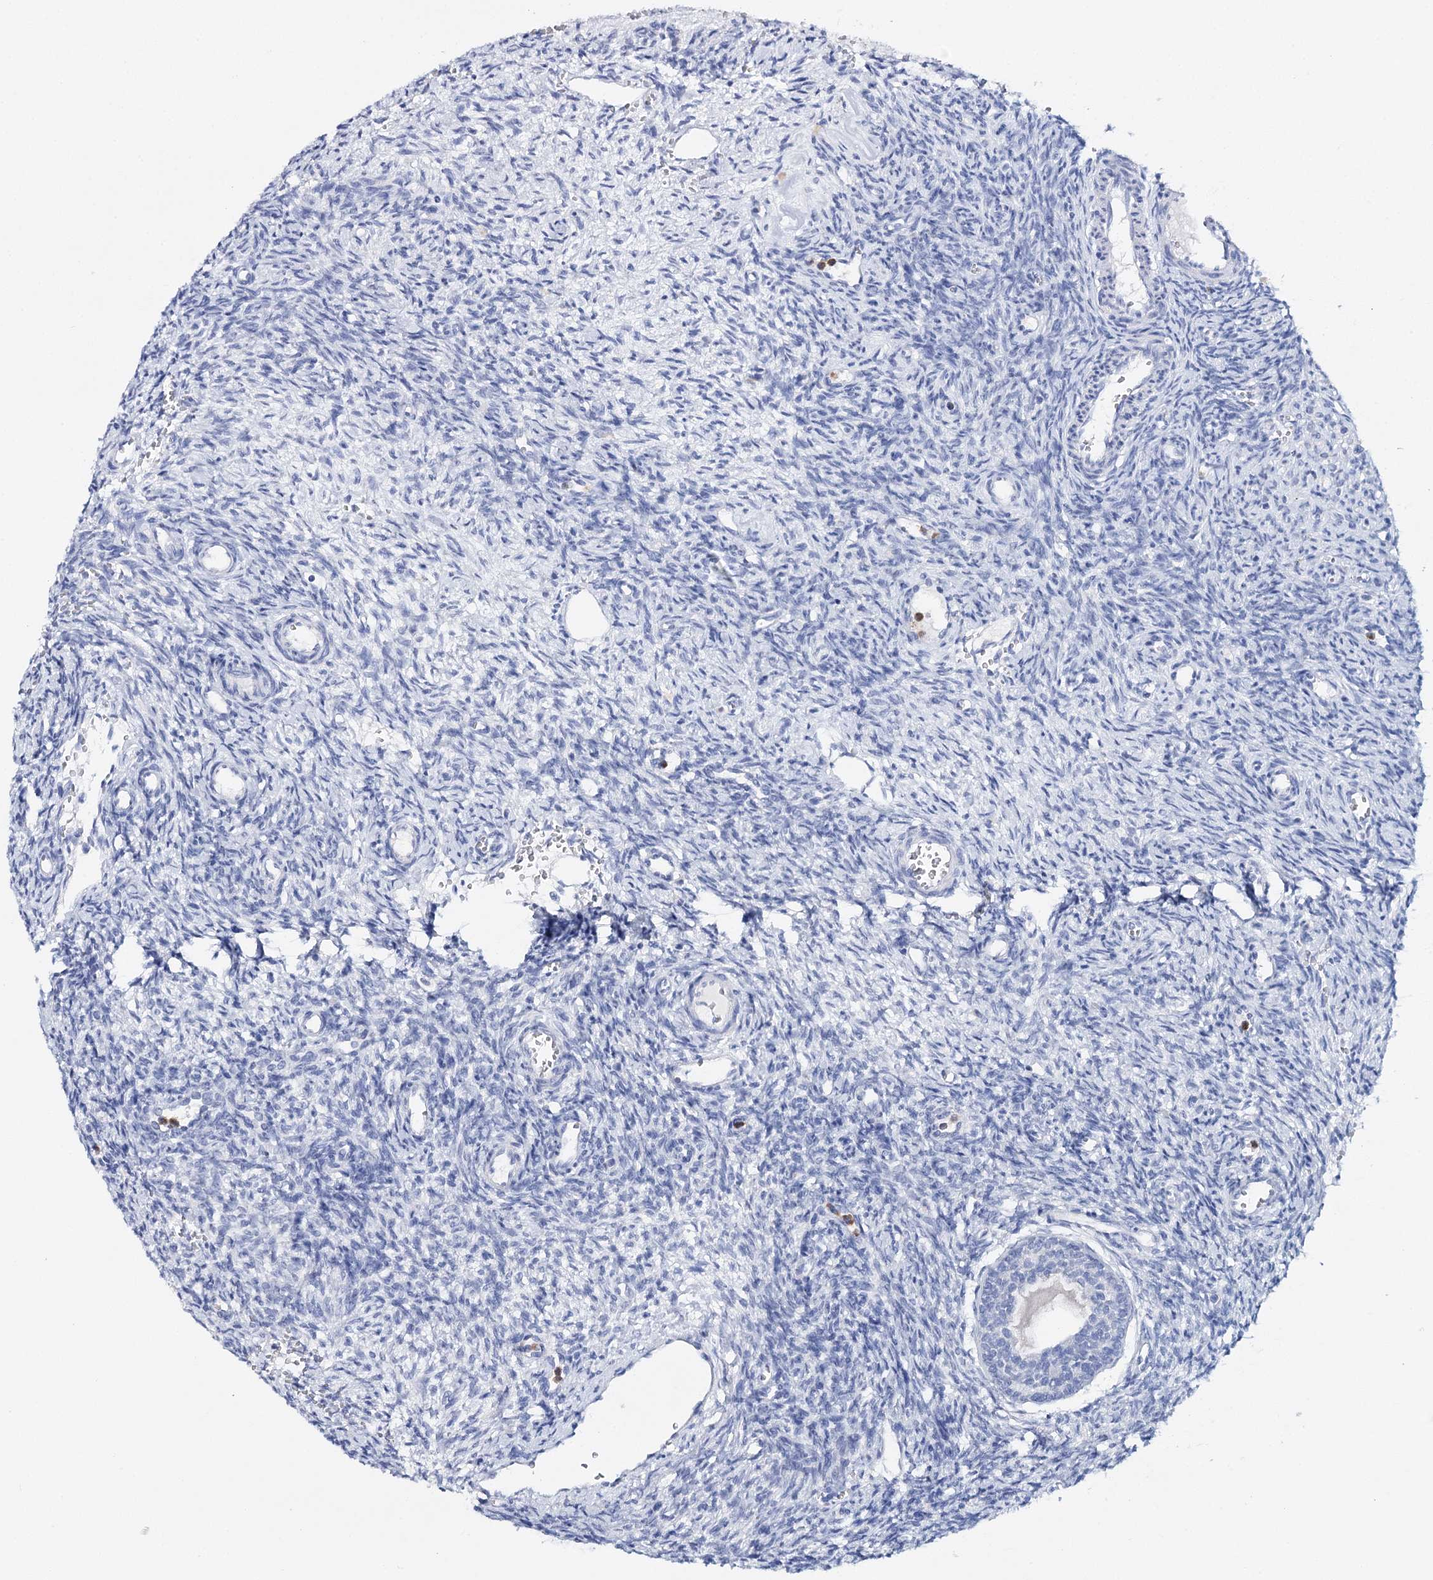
{"staining": {"intensity": "negative", "quantity": "none", "location": "none"}, "tissue": "ovary", "cell_type": "Ovarian stroma cells", "image_type": "normal", "snomed": [{"axis": "morphology", "description": "Normal tissue, NOS"}, {"axis": "topography", "description": "Ovary"}], "caption": "DAB (3,3'-diaminobenzidine) immunohistochemical staining of normal human ovary exhibits no significant staining in ovarian stroma cells. (DAB IHC visualized using brightfield microscopy, high magnification).", "gene": "CEACAM8", "patient": {"sex": "female", "age": 39}}